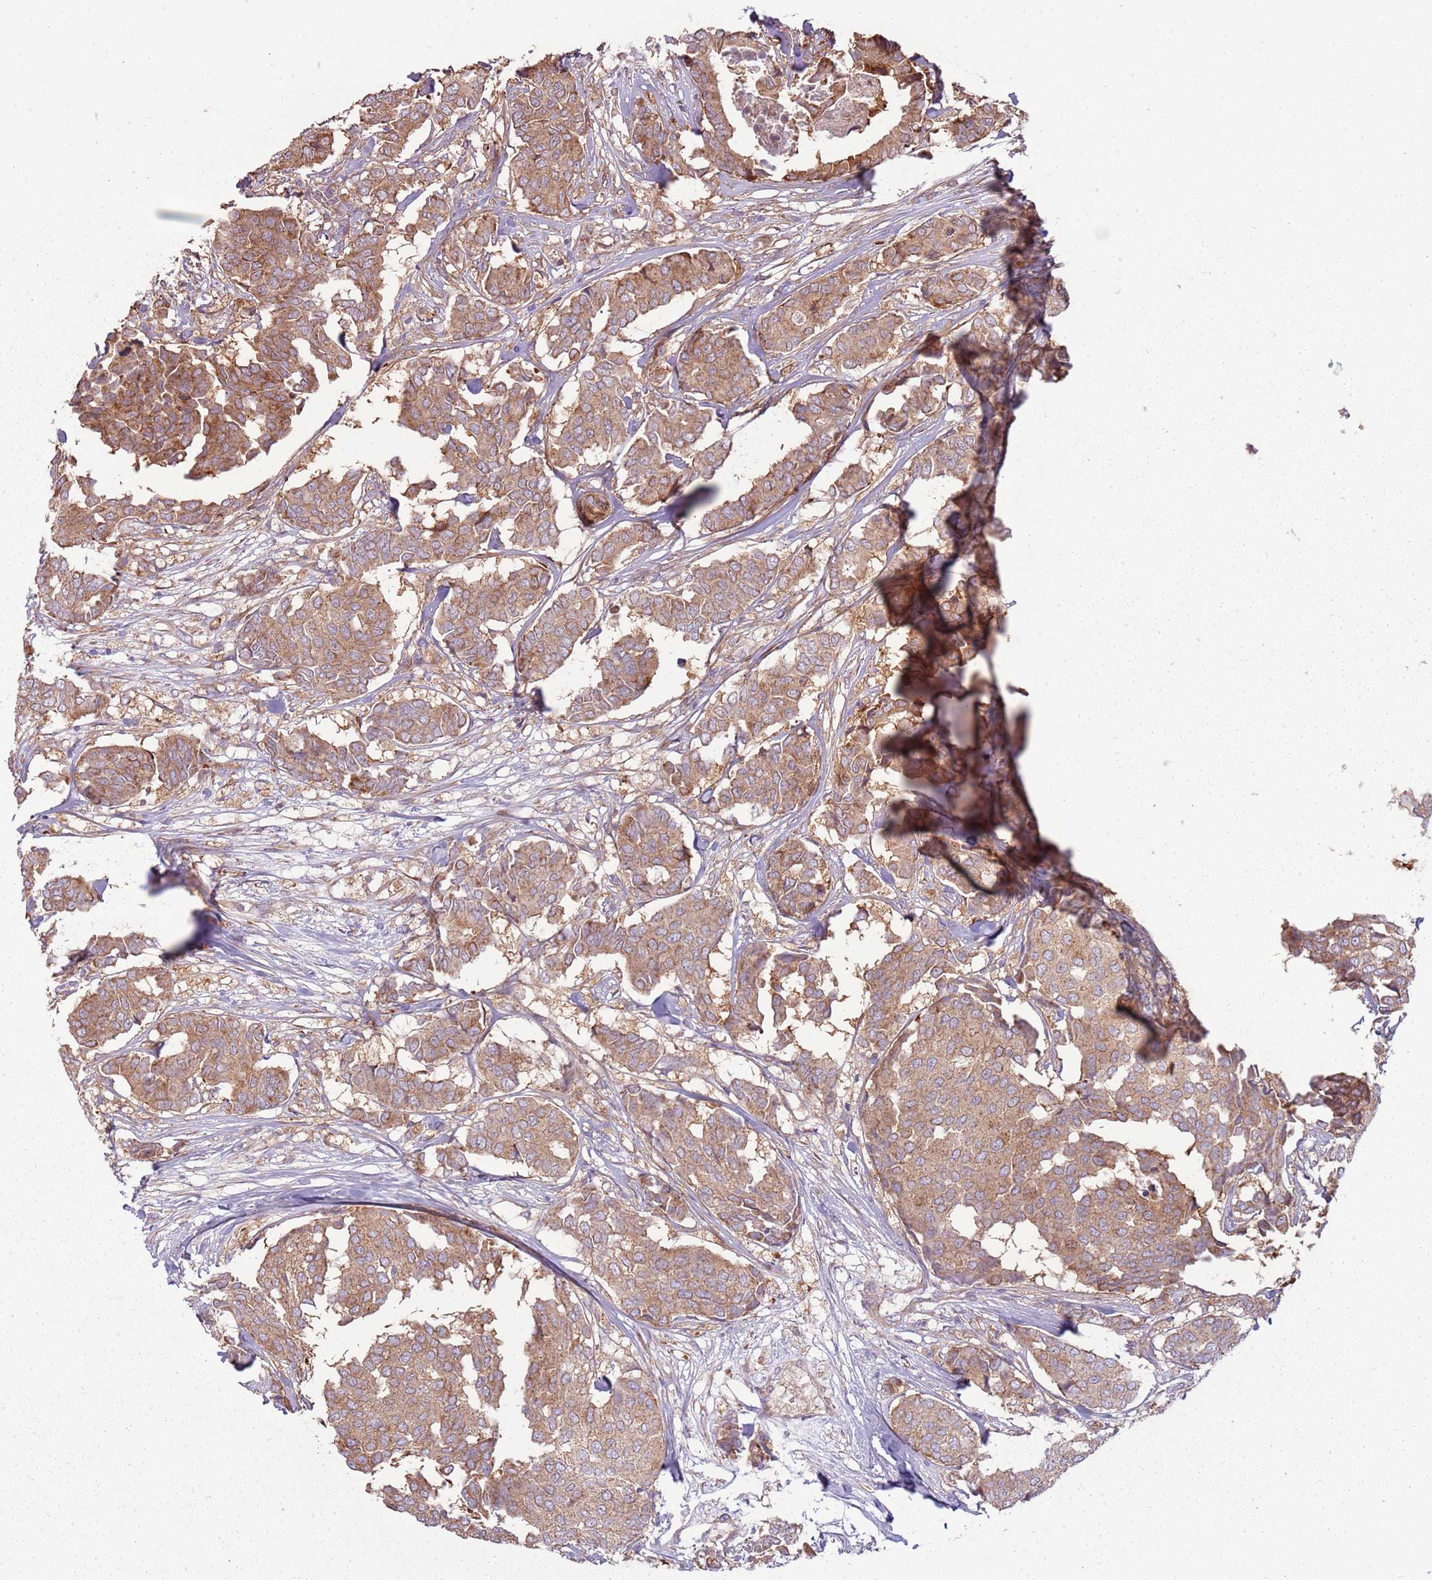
{"staining": {"intensity": "moderate", "quantity": ">75%", "location": "cytoplasmic/membranous"}, "tissue": "breast cancer", "cell_type": "Tumor cells", "image_type": "cancer", "snomed": [{"axis": "morphology", "description": "Duct carcinoma"}, {"axis": "topography", "description": "Breast"}], "caption": "Immunohistochemical staining of human breast cancer reveals medium levels of moderate cytoplasmic/membranous positivity in about >75% of tumor cells.", "gene": "RPL21", "patient": {"sex": "female", "age": 75}}